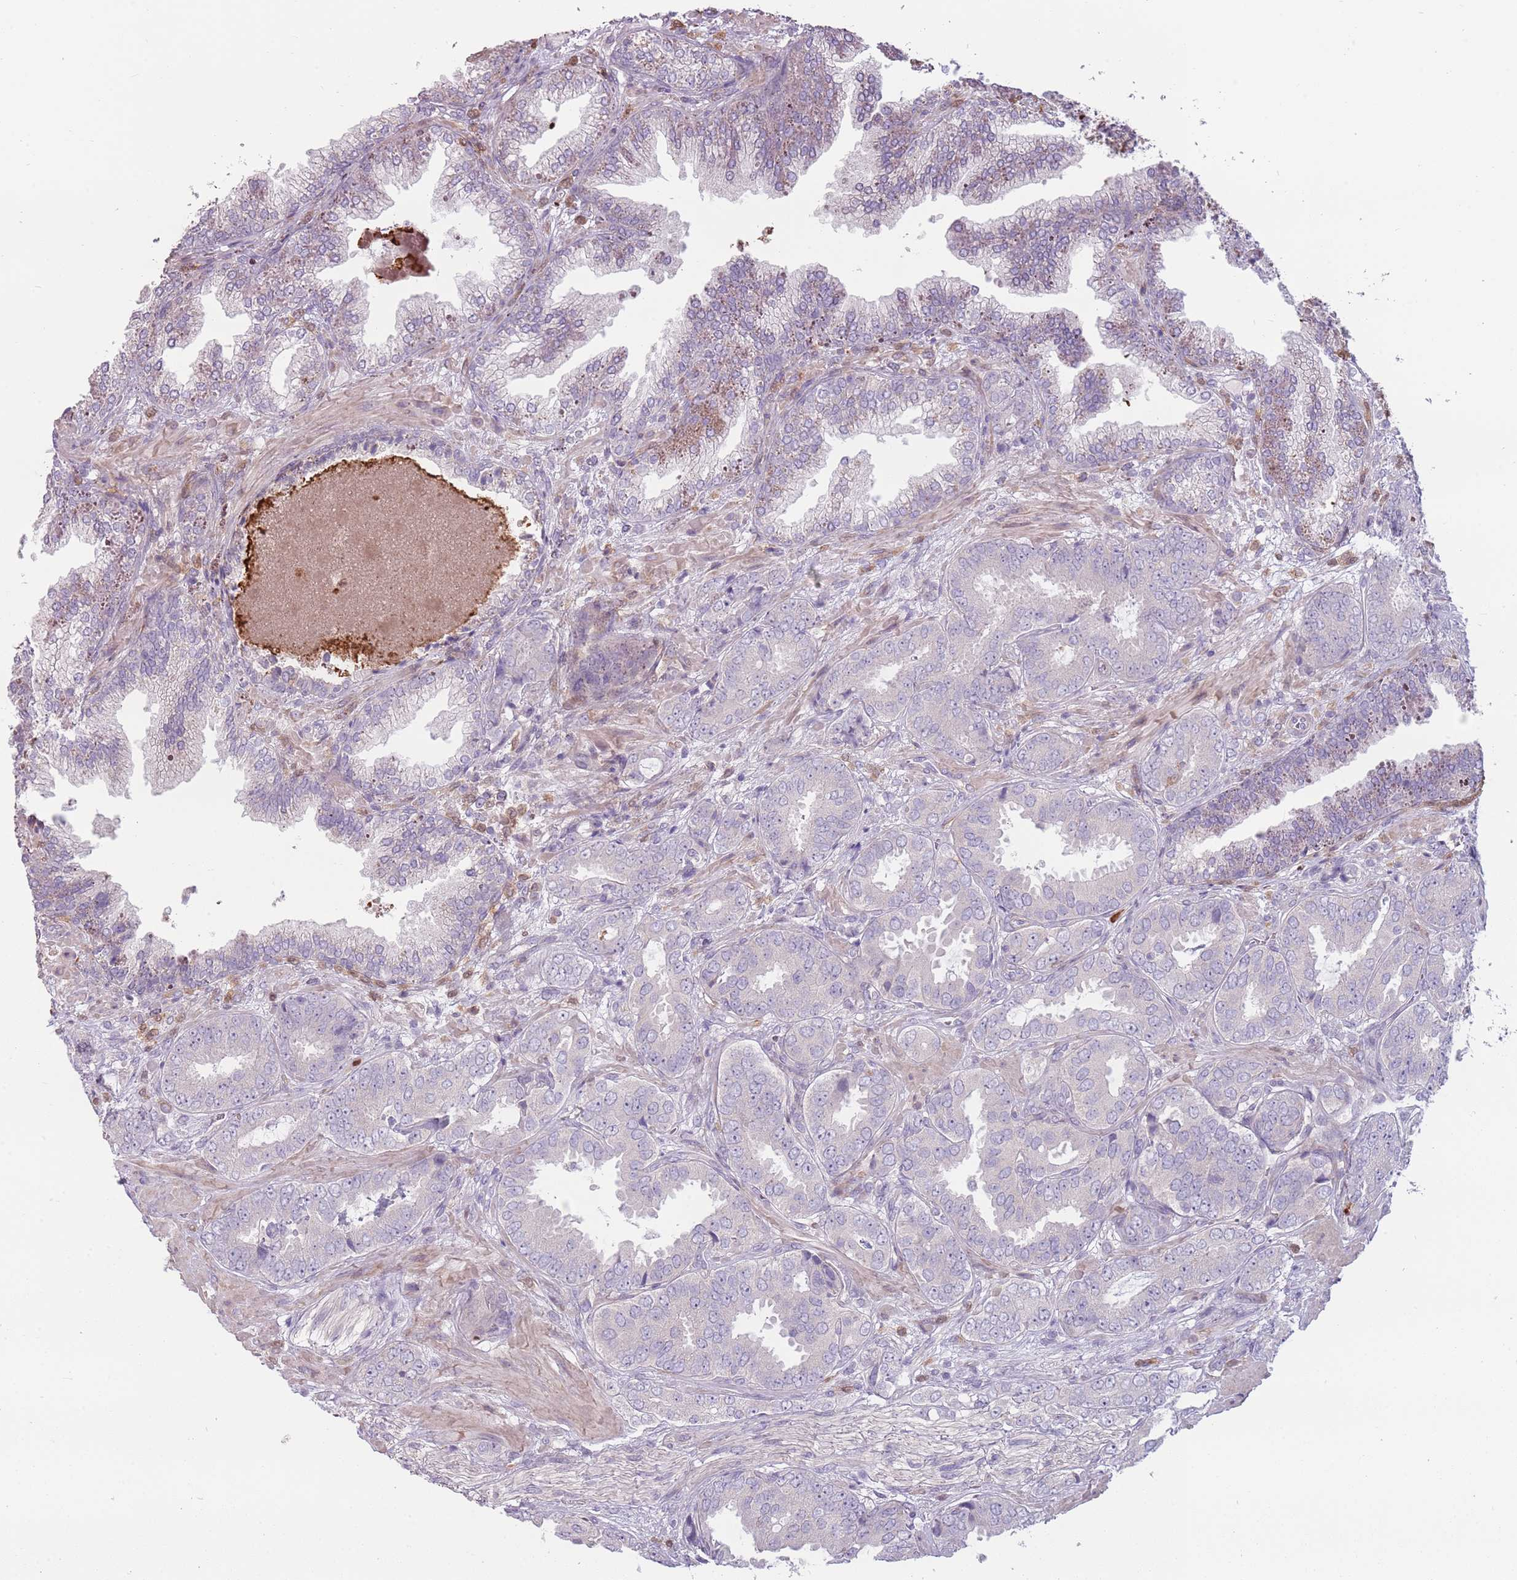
{"staining": {"intensity": "negative", "quantity": "none", "location": "none"}, "tissue": "prostate cancer", "cell_type": "Tumor cells", "image_type": "cancer", "snomed": [{"axis": "morphology", "description": "Adenocarcinoma, High grade"}, {"axis": "topography", "description": "Prostate"}], "caption": "The image displays no staining of tumor cells in prostate adenocarcinoma (high-grade).", "gene": "SPAG4", "patient": {"sex": "male", "age": 71}}